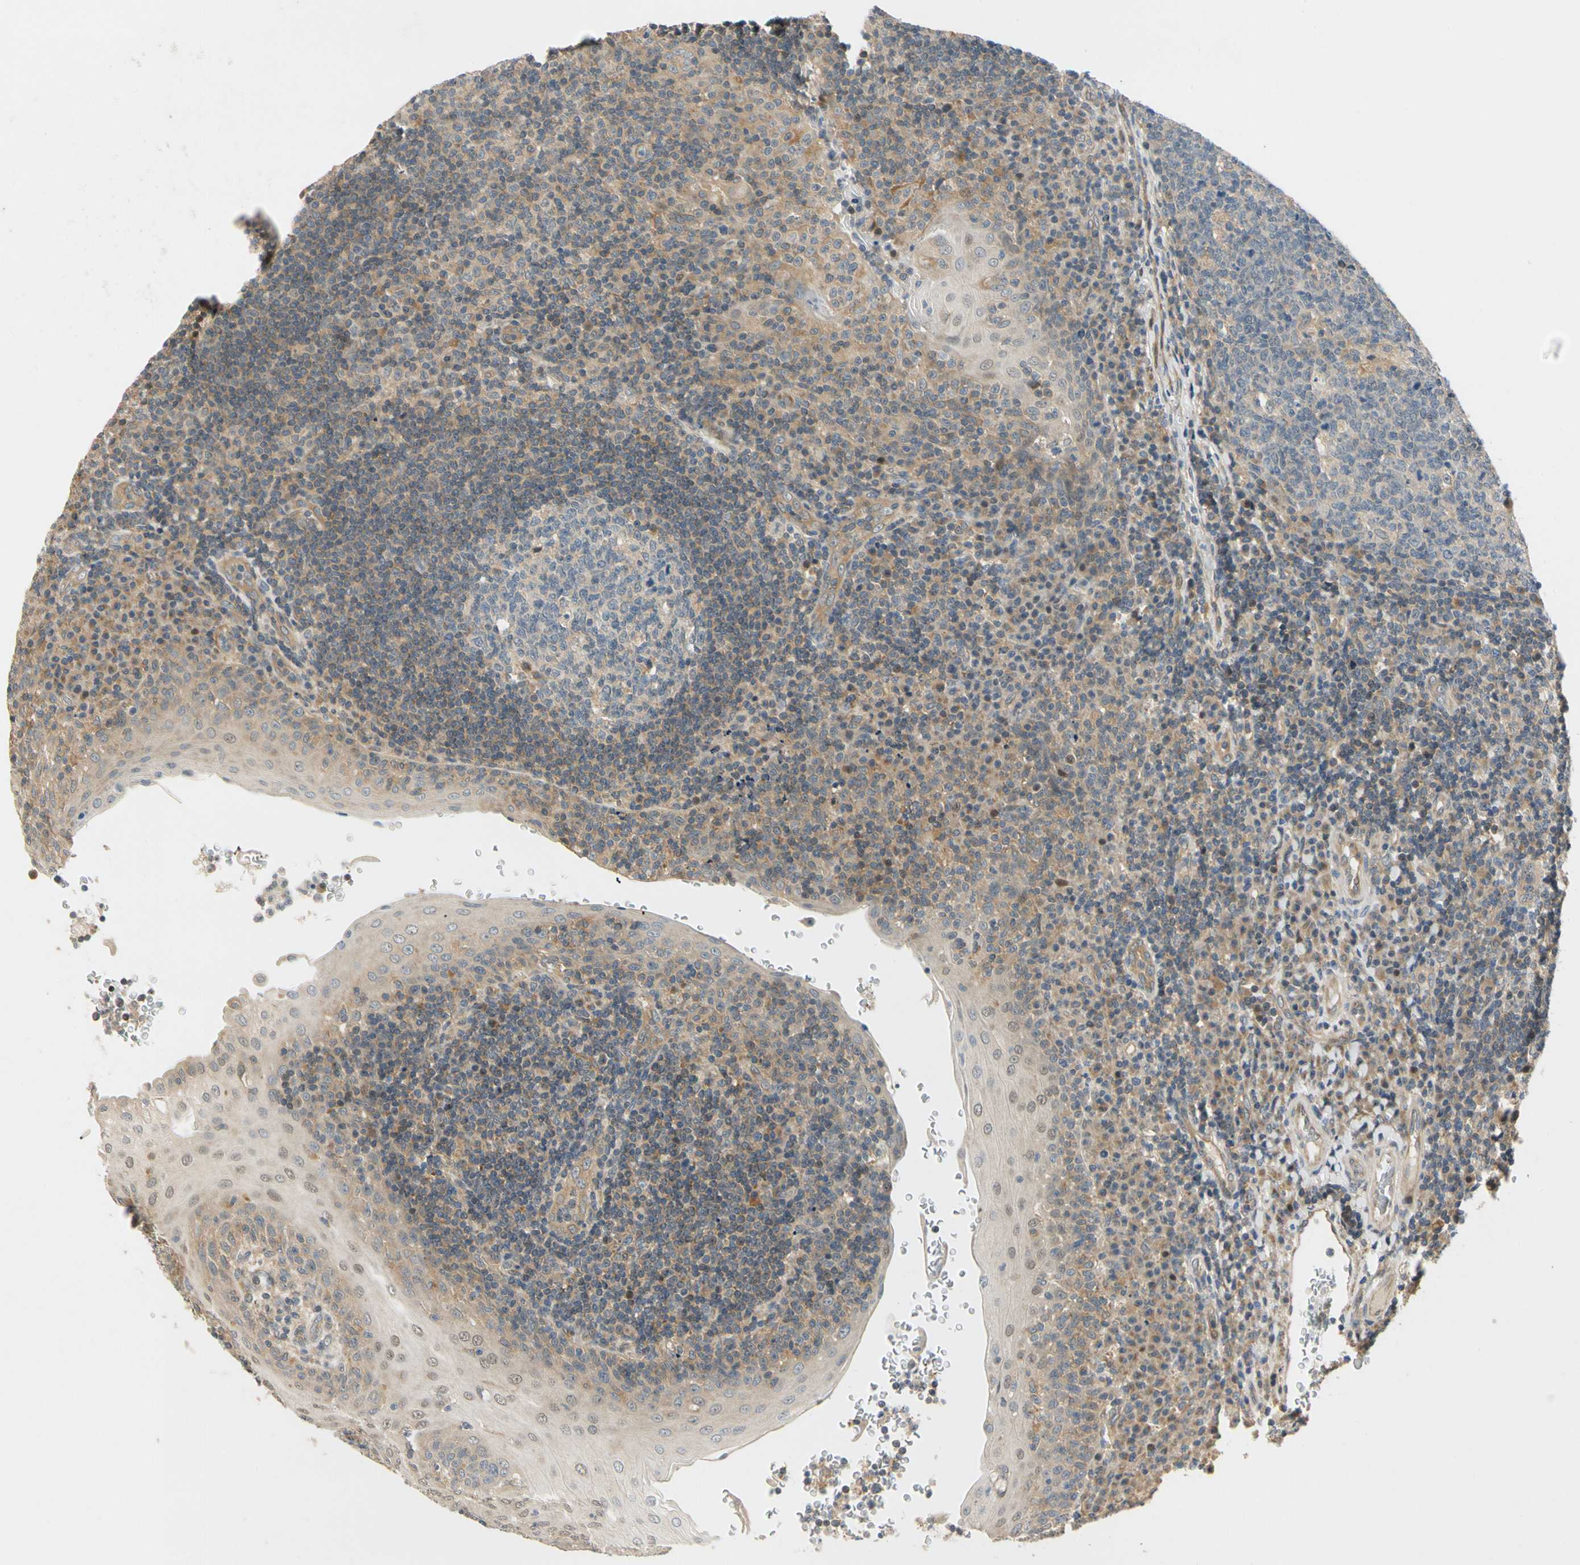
{"staining": {"intensity": "weak", "quantity": "25%-75%", "location": "cytoplasmic/membranous"}, "tissue": "tonsil", "cell_type": "Germinal center cells", "image_type": "normal", "snomed": [{"axis": "morphology", "description": "Normal tissue, NOS"}, {"axis": "topography", "description": "Tonsil"}], "caption": "High-power microscopy captured an IHC histopathology image of normal tonsil, revealing weak cytoplasmic/membranous expression in approximately 25%-75% of germinal center cells. (DAB IHC with brightfield microscopy, high magnification).", "gene": "GATD1", "patient": {"sex": "female", "age": 40}}